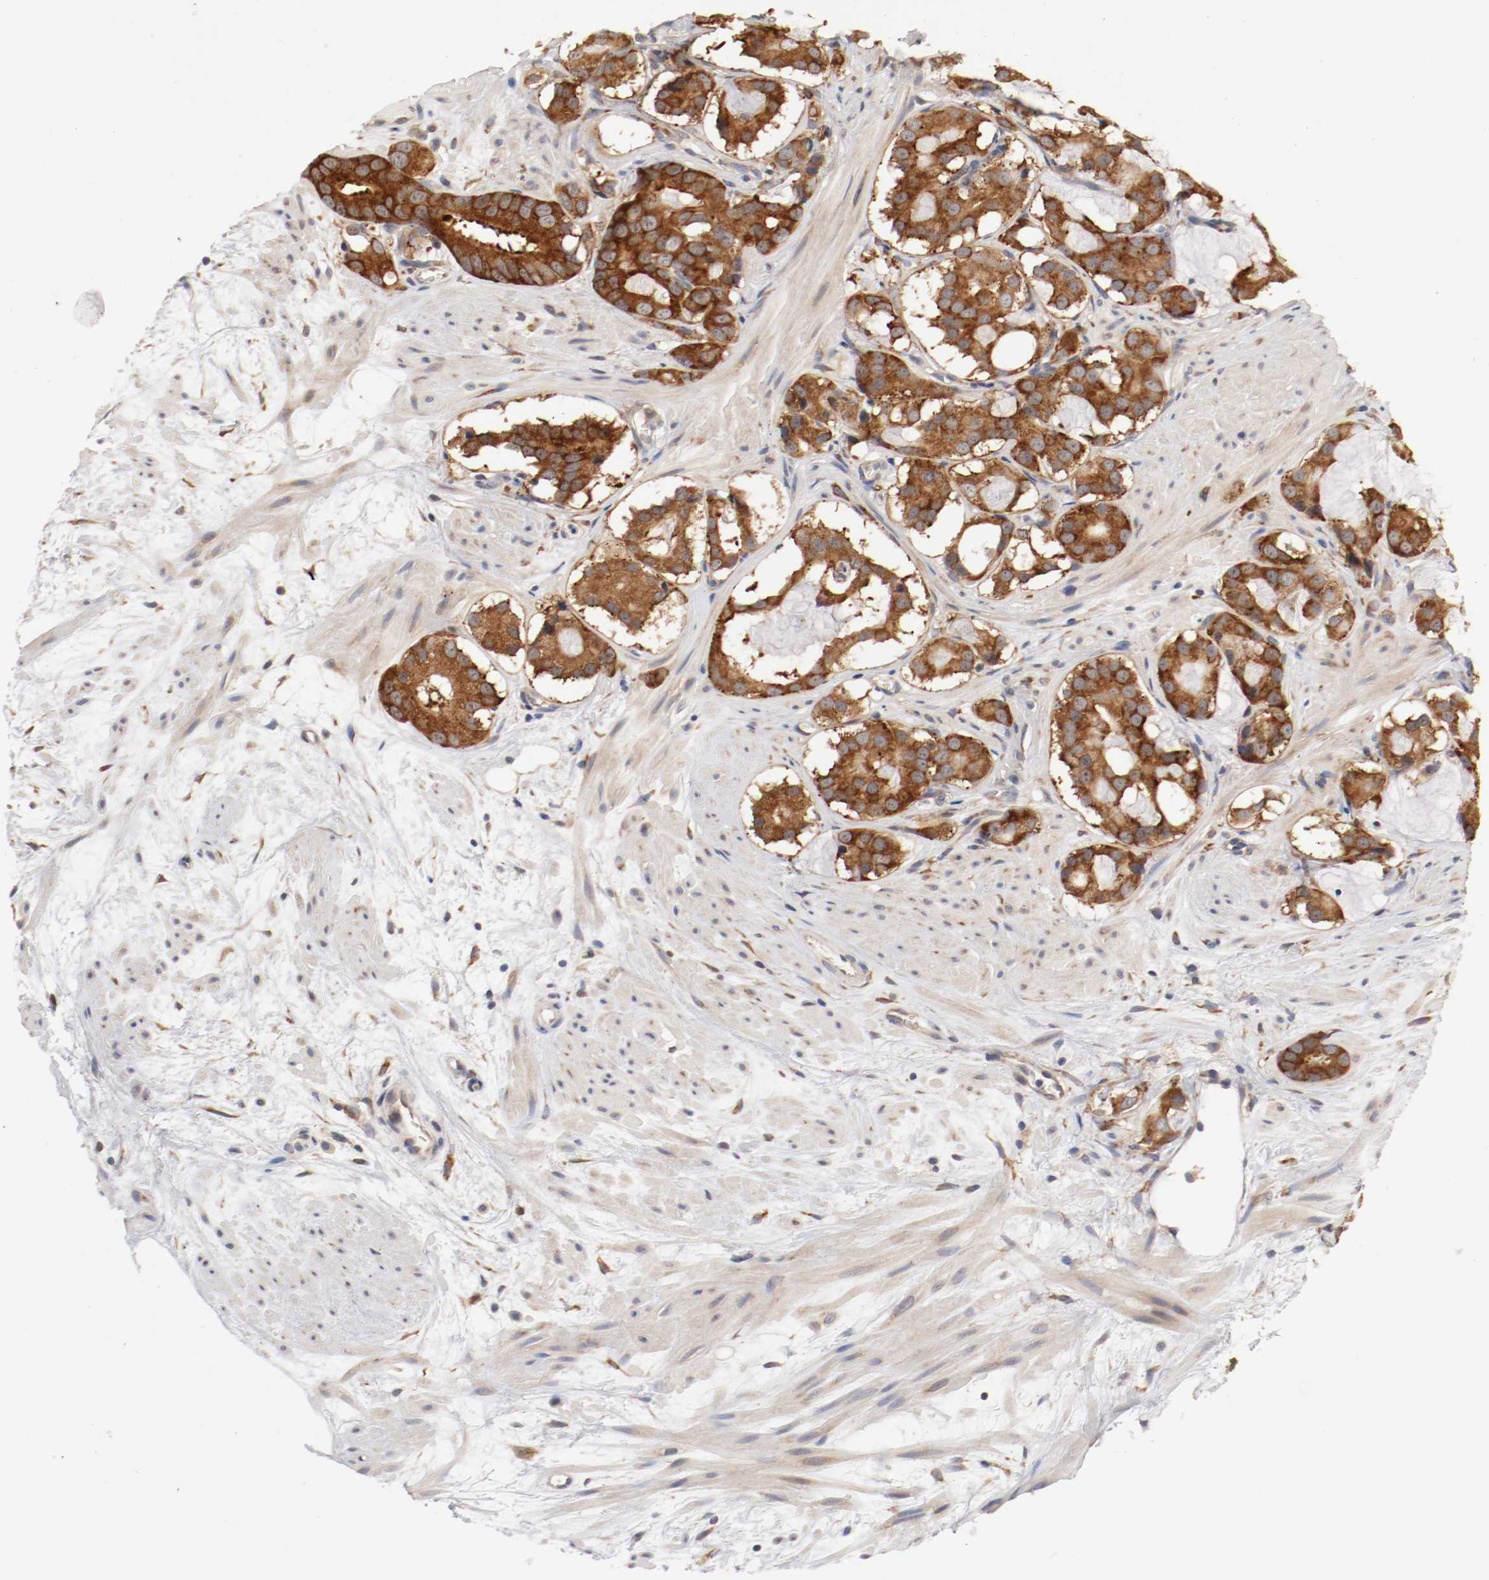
{"staining": {"intensity": "strong", "quantity": ">75%", "location": "cytoplasmic/membranous"}, "tissue": "prostate cancer", "cell_type": "Tumor cells", "image_type": "cancer", "snomed": [{"axis": "morphology", "description": "Adenocarcinoma, Low grade"}, {"axis": "topography", "description": "Prostate"}], "caption": "Prostate low-grade adenocarcinoma stained with a protein marker reveals strong staining in tumor cells.", "gene": "FKBP3", "patient": {"sex": "male", "age": 57}}